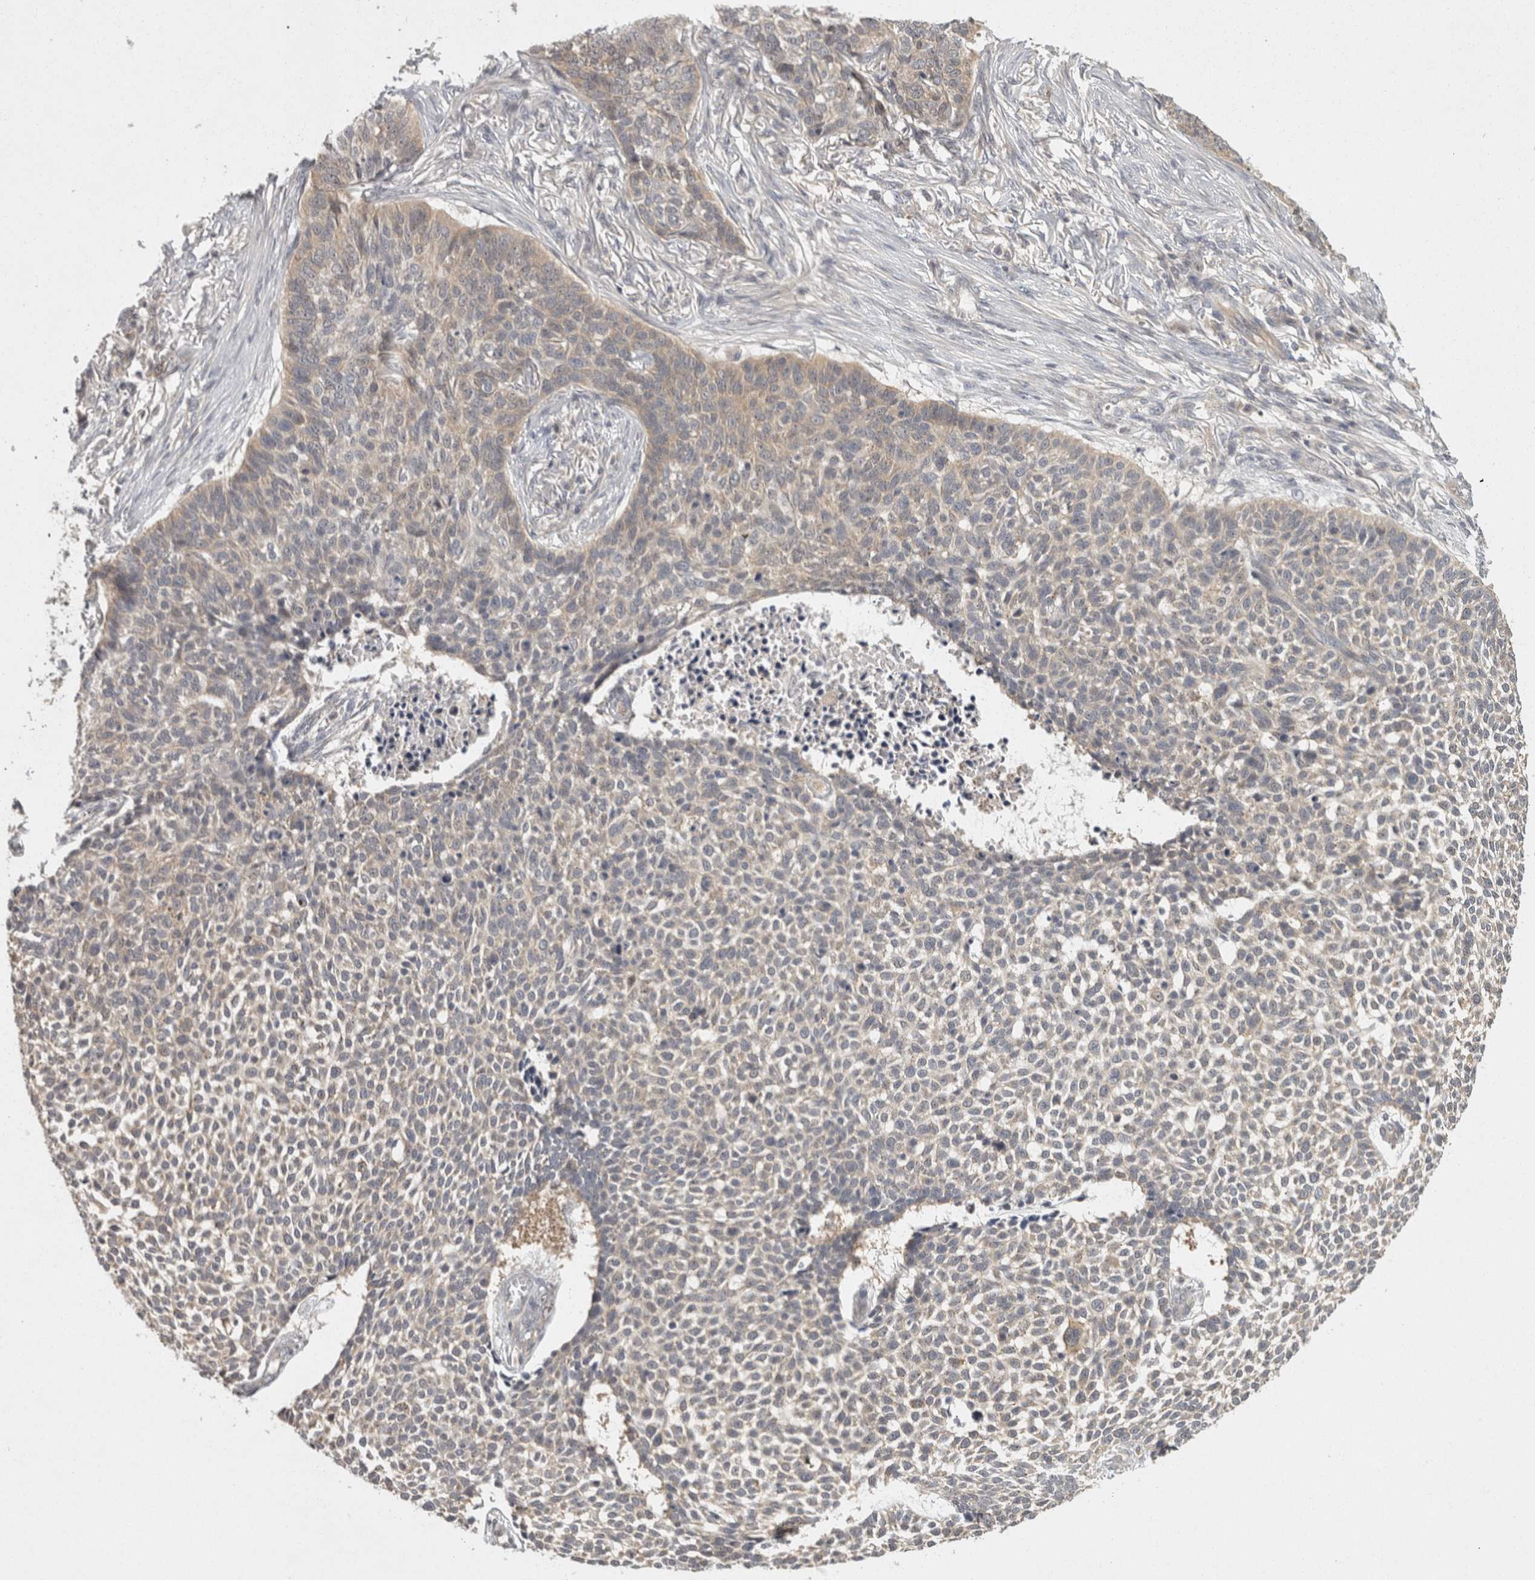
{"staining": {"intensity": "weak", "quantity": "<25%", "location": "cytoplasmic/membranous"}, "tissue": "skin cancer", "cell_type": "Tumor cells", "image_type": "cancer", "snomed": [{"axis": "morphology", "description": "Basal cell carcinoma"}, {"axis": "topography", "description": "Skin"}], "caption": "IHC photomicrograph of skin cancer stained for a protein (brown), which demonstrates no expression in tumor cells.", "gene": "ACAT2", "patient": {"sex": "male", "age": 85}}